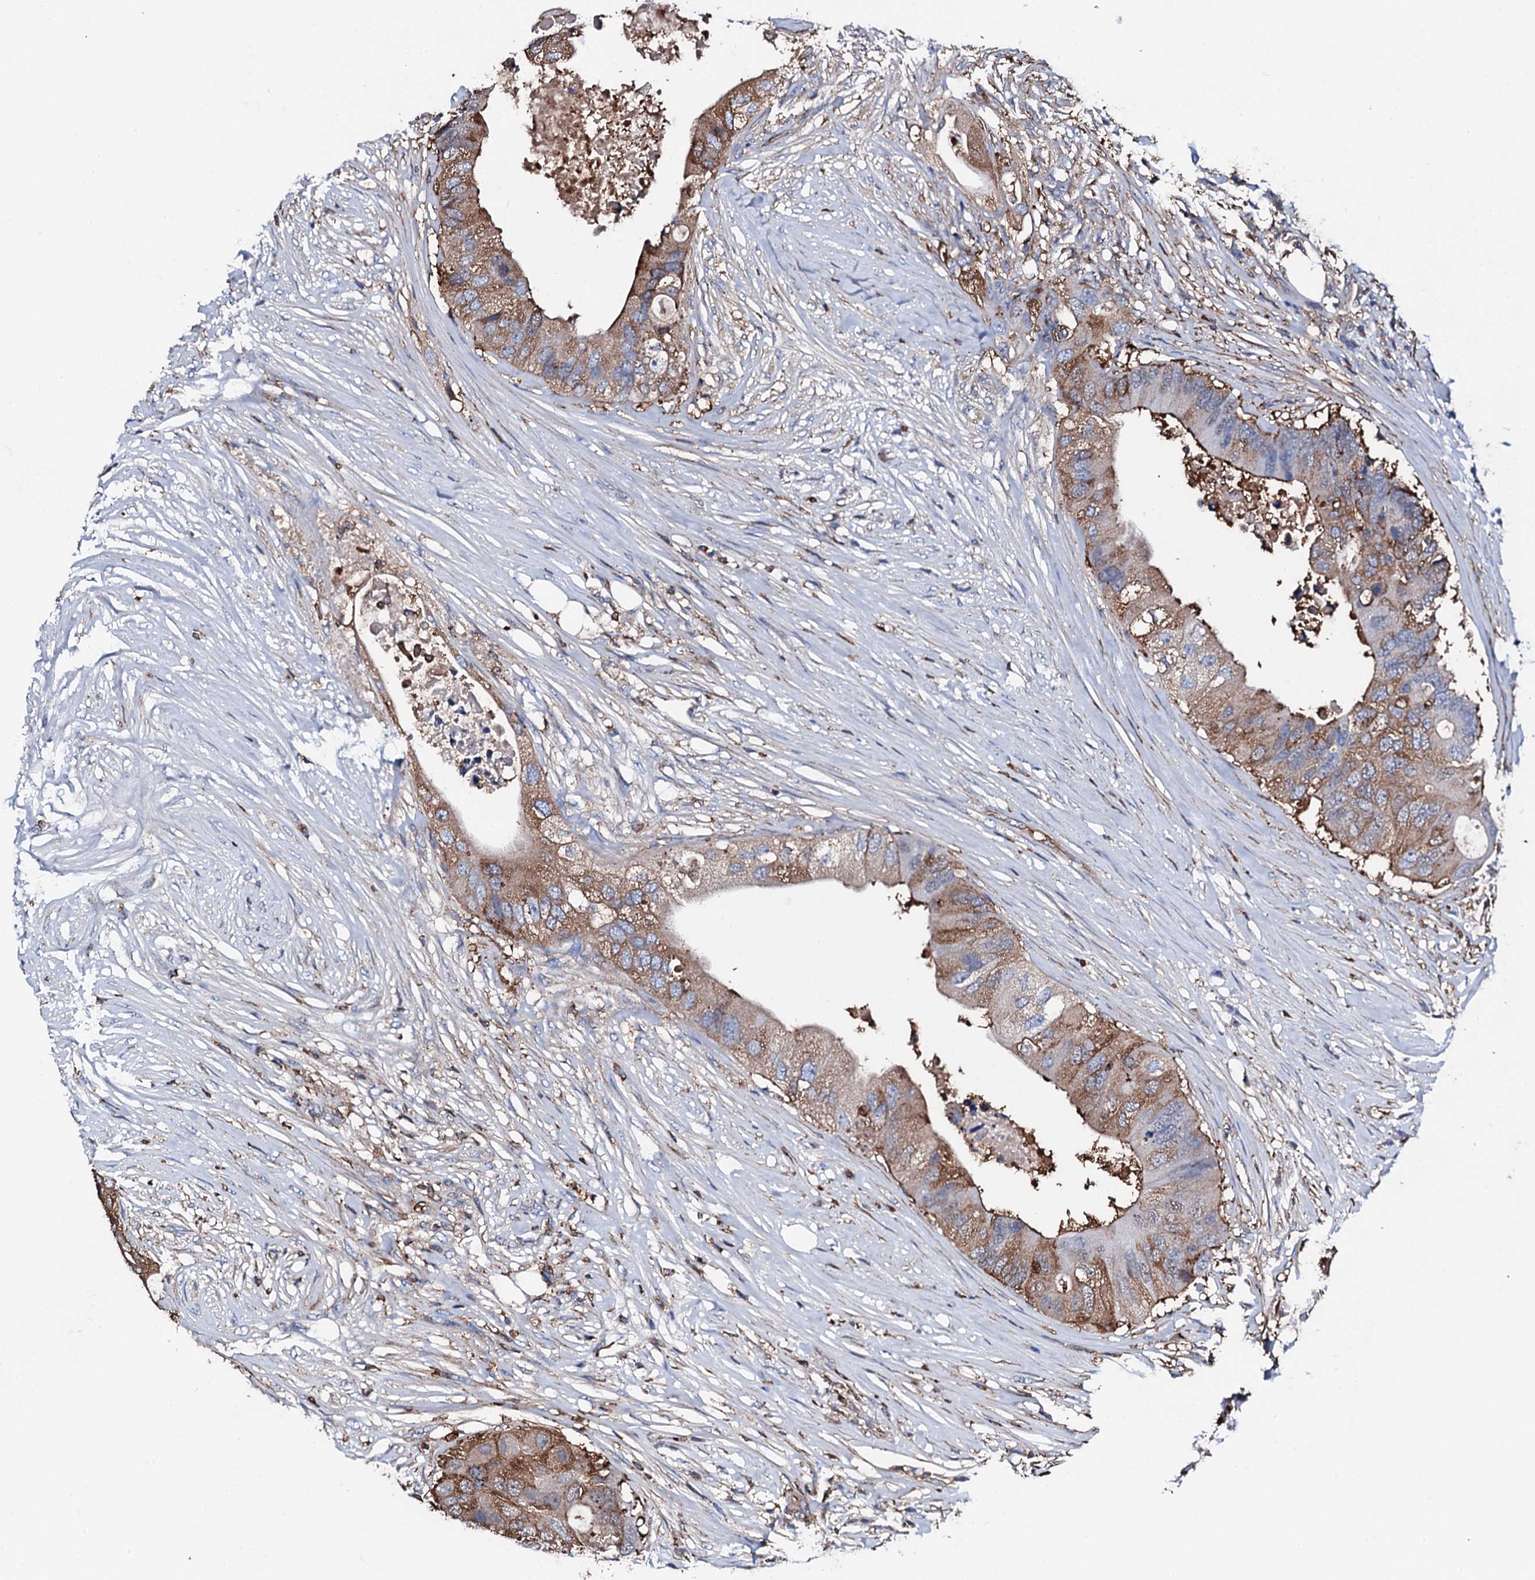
{"staining": {"intensity": "moderate", "quantity": "25%-75%", "location": "cytoplasmic/membranous"}, "tissue": "colorectal cancer", "cell_type": "Tumor cells", "image_type": "cancer", "snomed": [{"axis": "morphology", "description": "Adenocarcinoma, NOS"}, {"axis": "topography", "description": "Colon"}], "caption": "This photomicrograph displays colorectal adenocarcinoma stained with IHC to label a protein in brown. The cytoplasmic/membranous of tumor cells show moderate positivity for the protein. Nuclei are counter-stained blue.", "gene": "MS4A4E", "patient": {"sex": "male", "age": 71}}